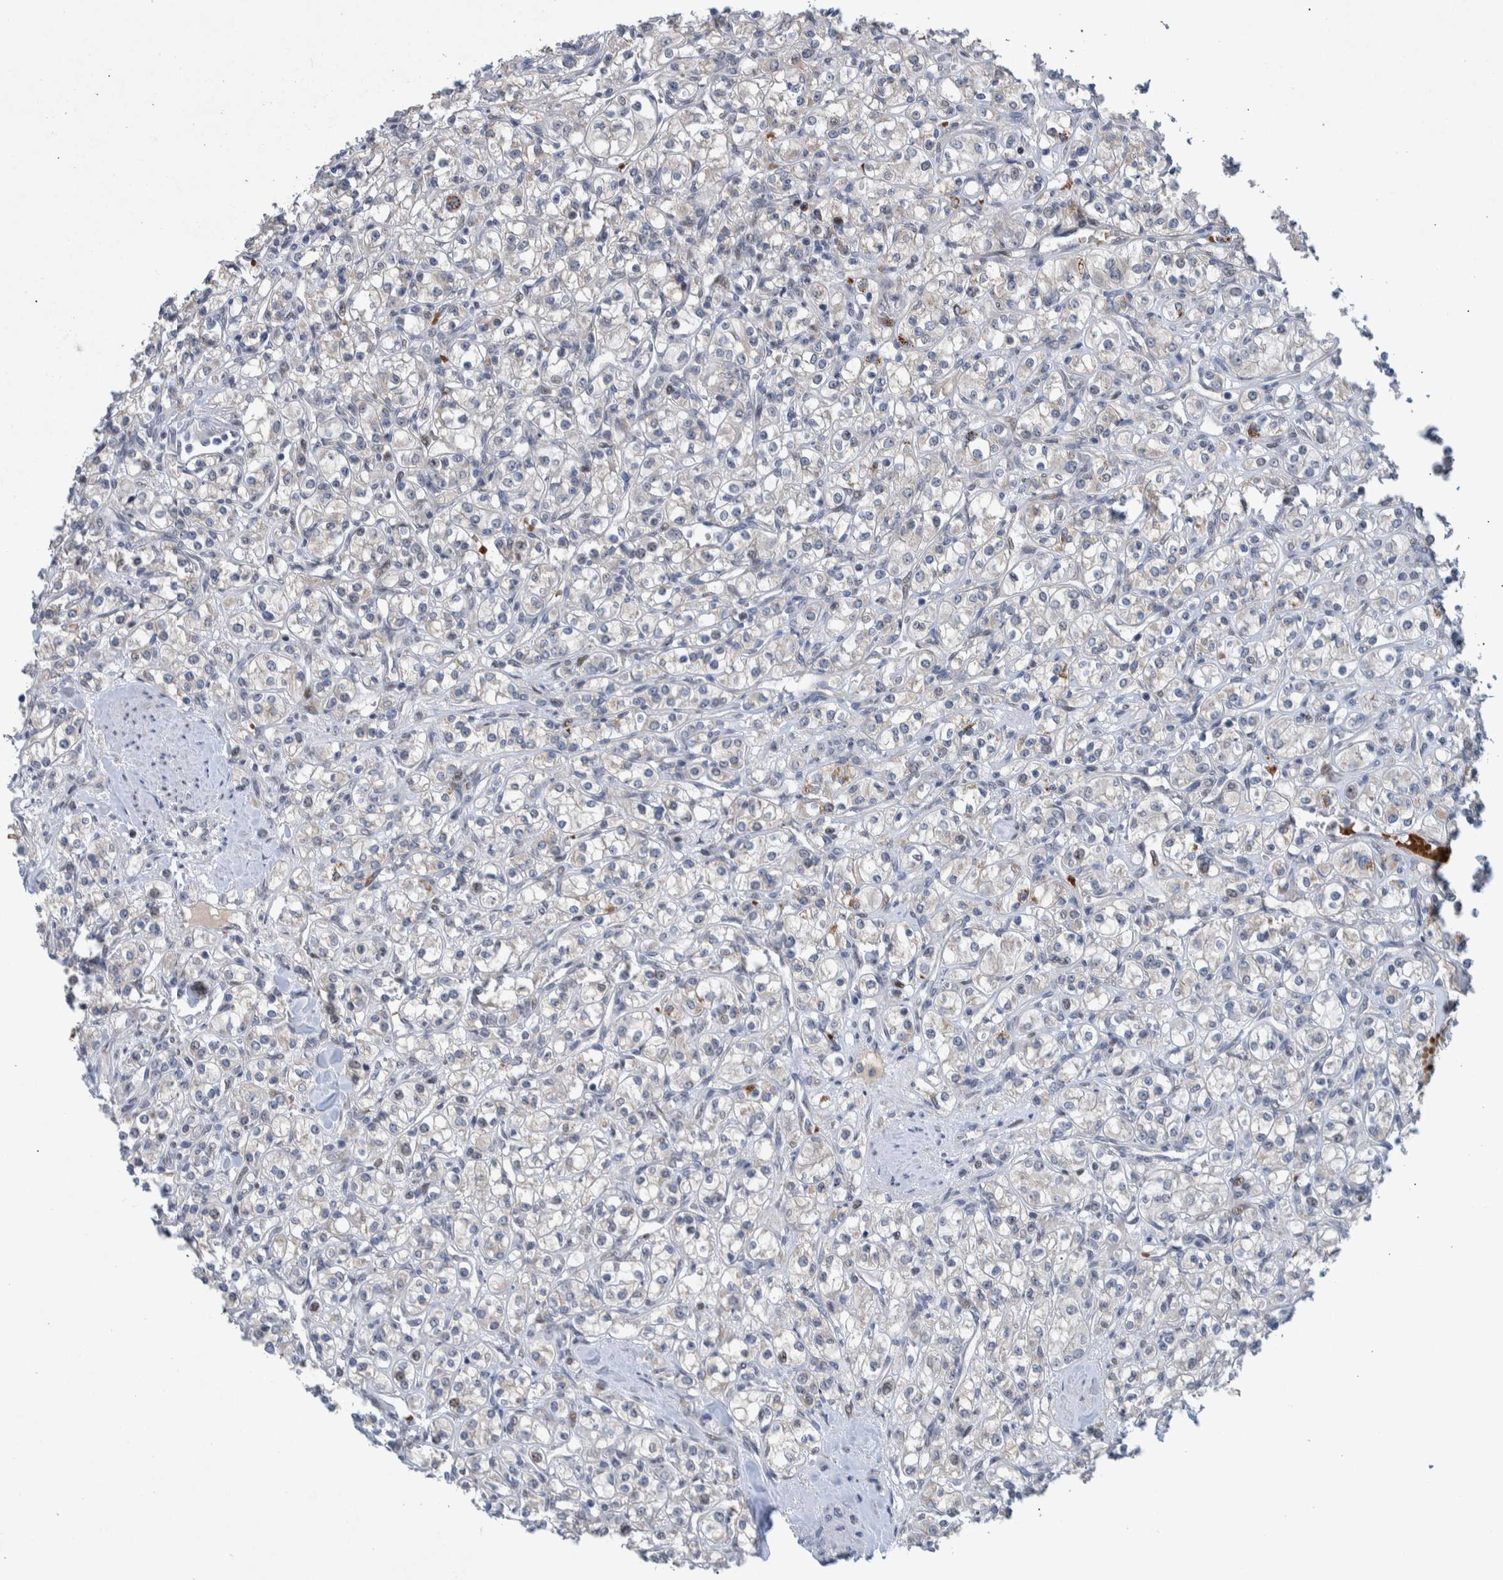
{"staining": {"intensity": "negative", "quantity": "none", "location": "none"}, "tissue": "renal cancer", "cell_type": "Tumor cells", "image_type": "cancer", "snomed": [{"axis": "morphology", "description": "Adenocarcinoma, NOS"}, {"axis": "topography", "description": "Kidney"}], "caption": "The histopathology image displays no significant positivity in tumor cells of renal cancer (adenocarcinoma).", "gene": "ESRP1", "patient": {"sex": "male", "age": 77}}